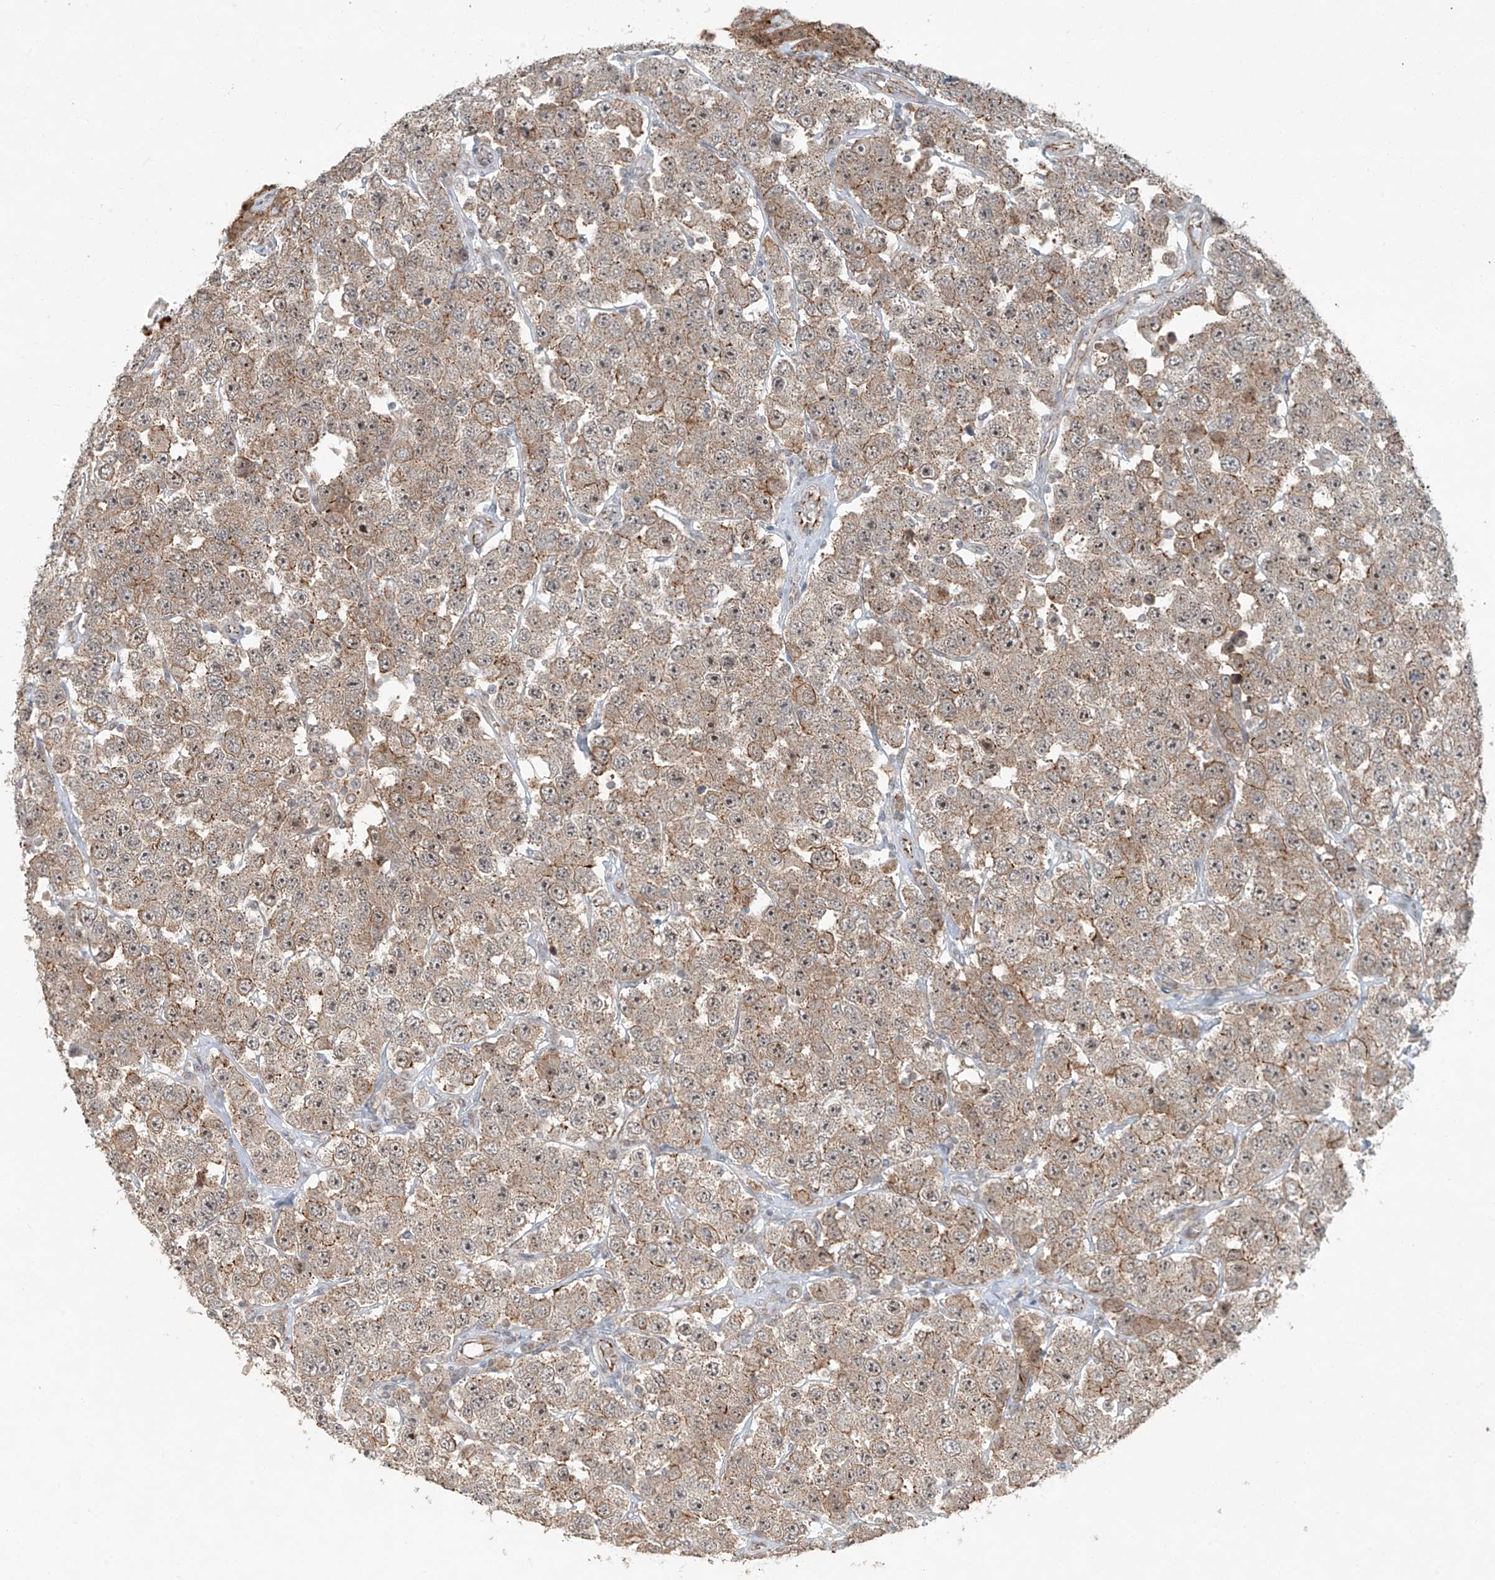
{"staining": {"intensity": "moderate", "quantity": ">75%", "location": "cytoplasmic/membranous"}, "tissue": "testis cancer", "cell_type": "Tumor cells", "image_type": "cancer", "snomed": [{"axis": "morphology", "description": "Seminoma, NOS"}, {"axis": "topography", "description": "Testis"}], "caption": "A brown stain highlights moderate cytoplasmic/membranous positivity of a protein in testis seminoma tumor cells.", "gene": "ZNF16", "patient": {"sex": "male", "age": 28}}